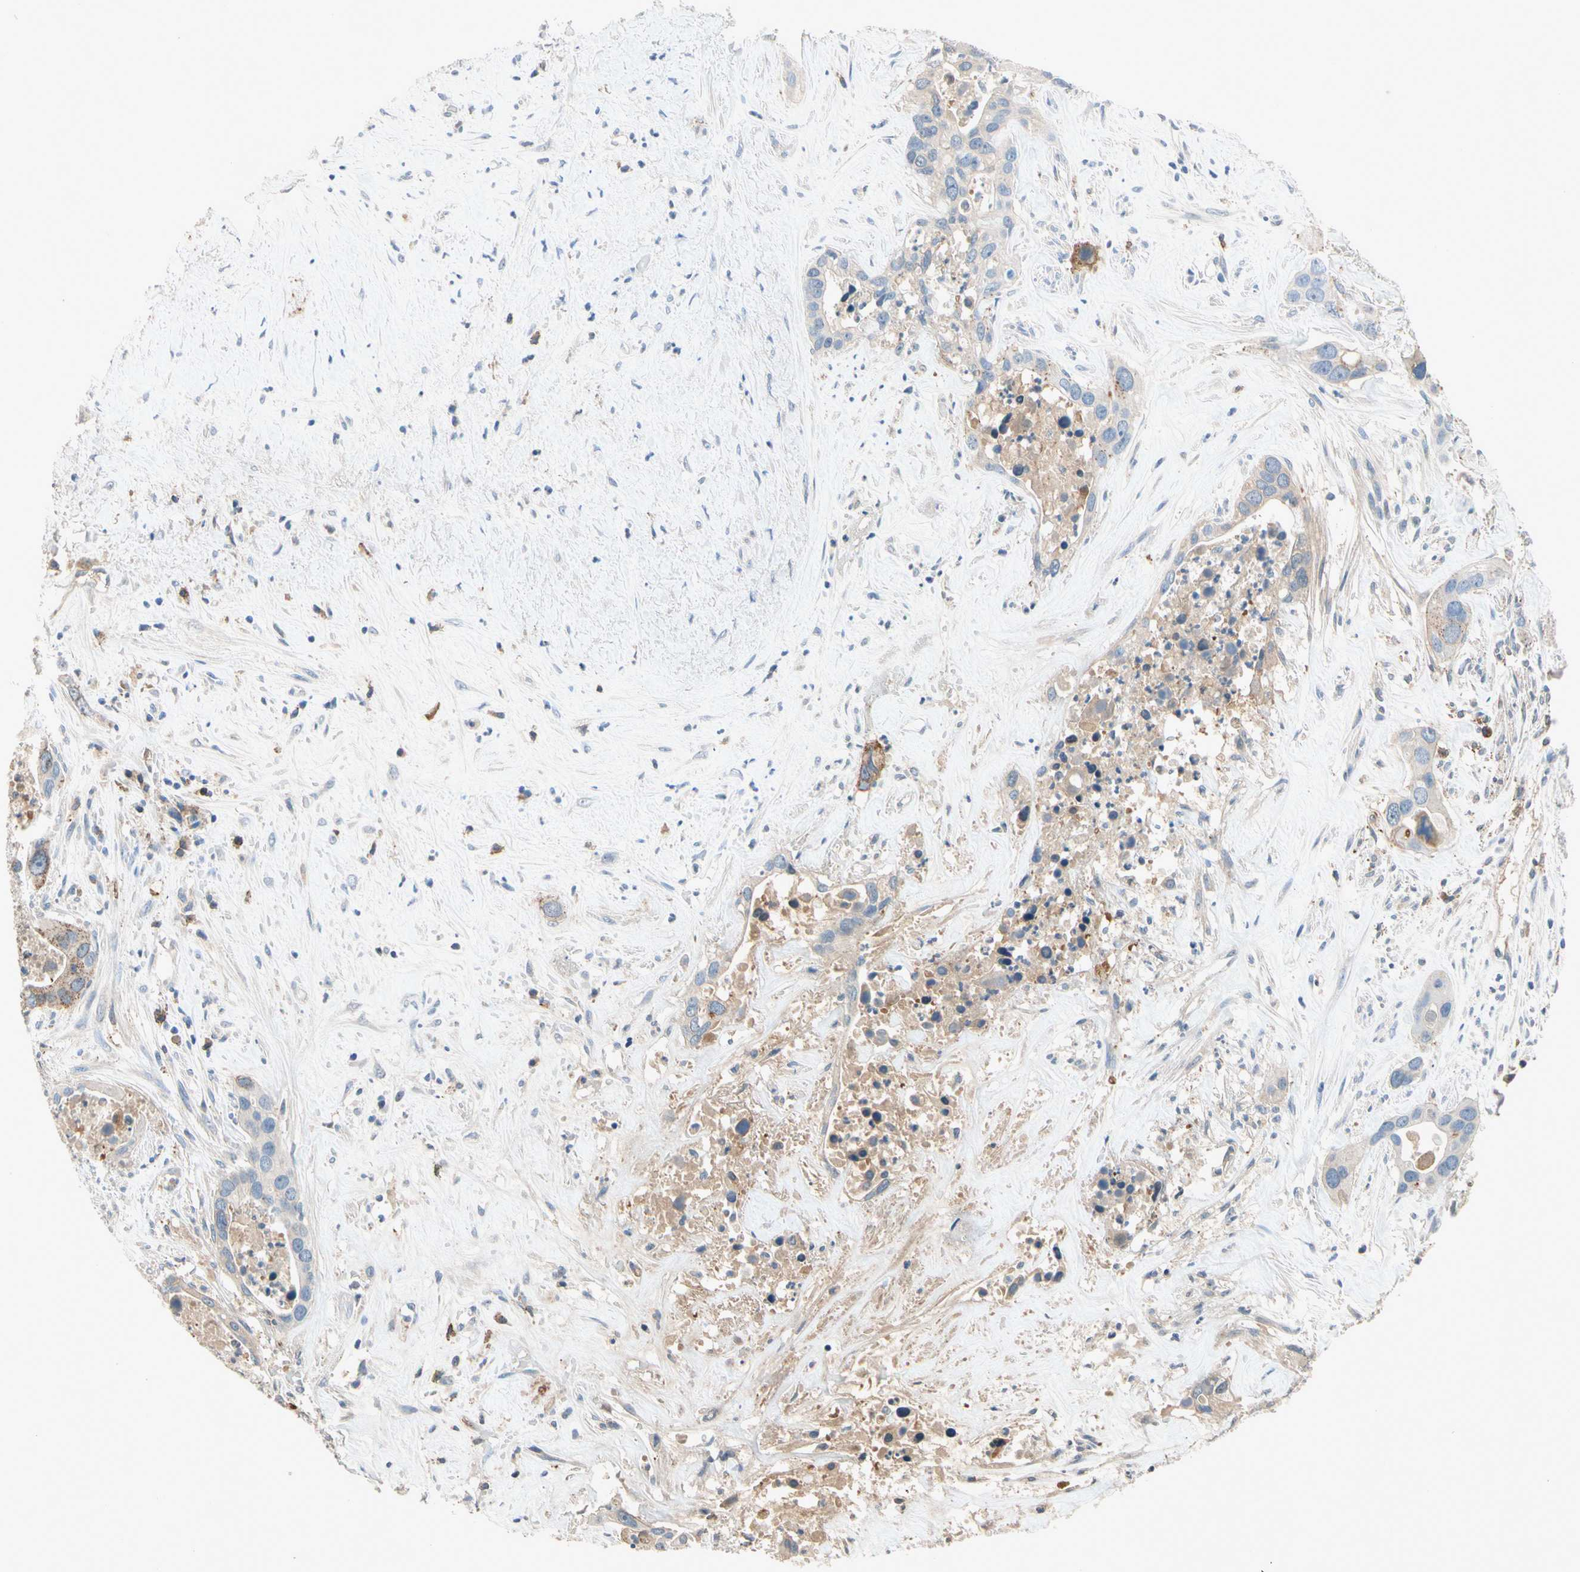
{"staining": {"intensity": "moderate", "quantity": "<25%", "location": "cytoplasmic/membranous"}, "tissue": "liver cancer", "cell_type": "Tumor cells", "image_type": "cancer", "snomed": [{"axis": "morphology", "description": "Cholangiocarcinoma"}, {"axis": "topography", "description": "Liver"}], "caption": "Cholangiocarcinoma (liver) stained with a brown dye displays moderate cytoplasmic/membranous positive expression in approximately <25% of tumor cells.", "gene": "NDFIP2", "patient": {"sex": "female", "age": 65}}